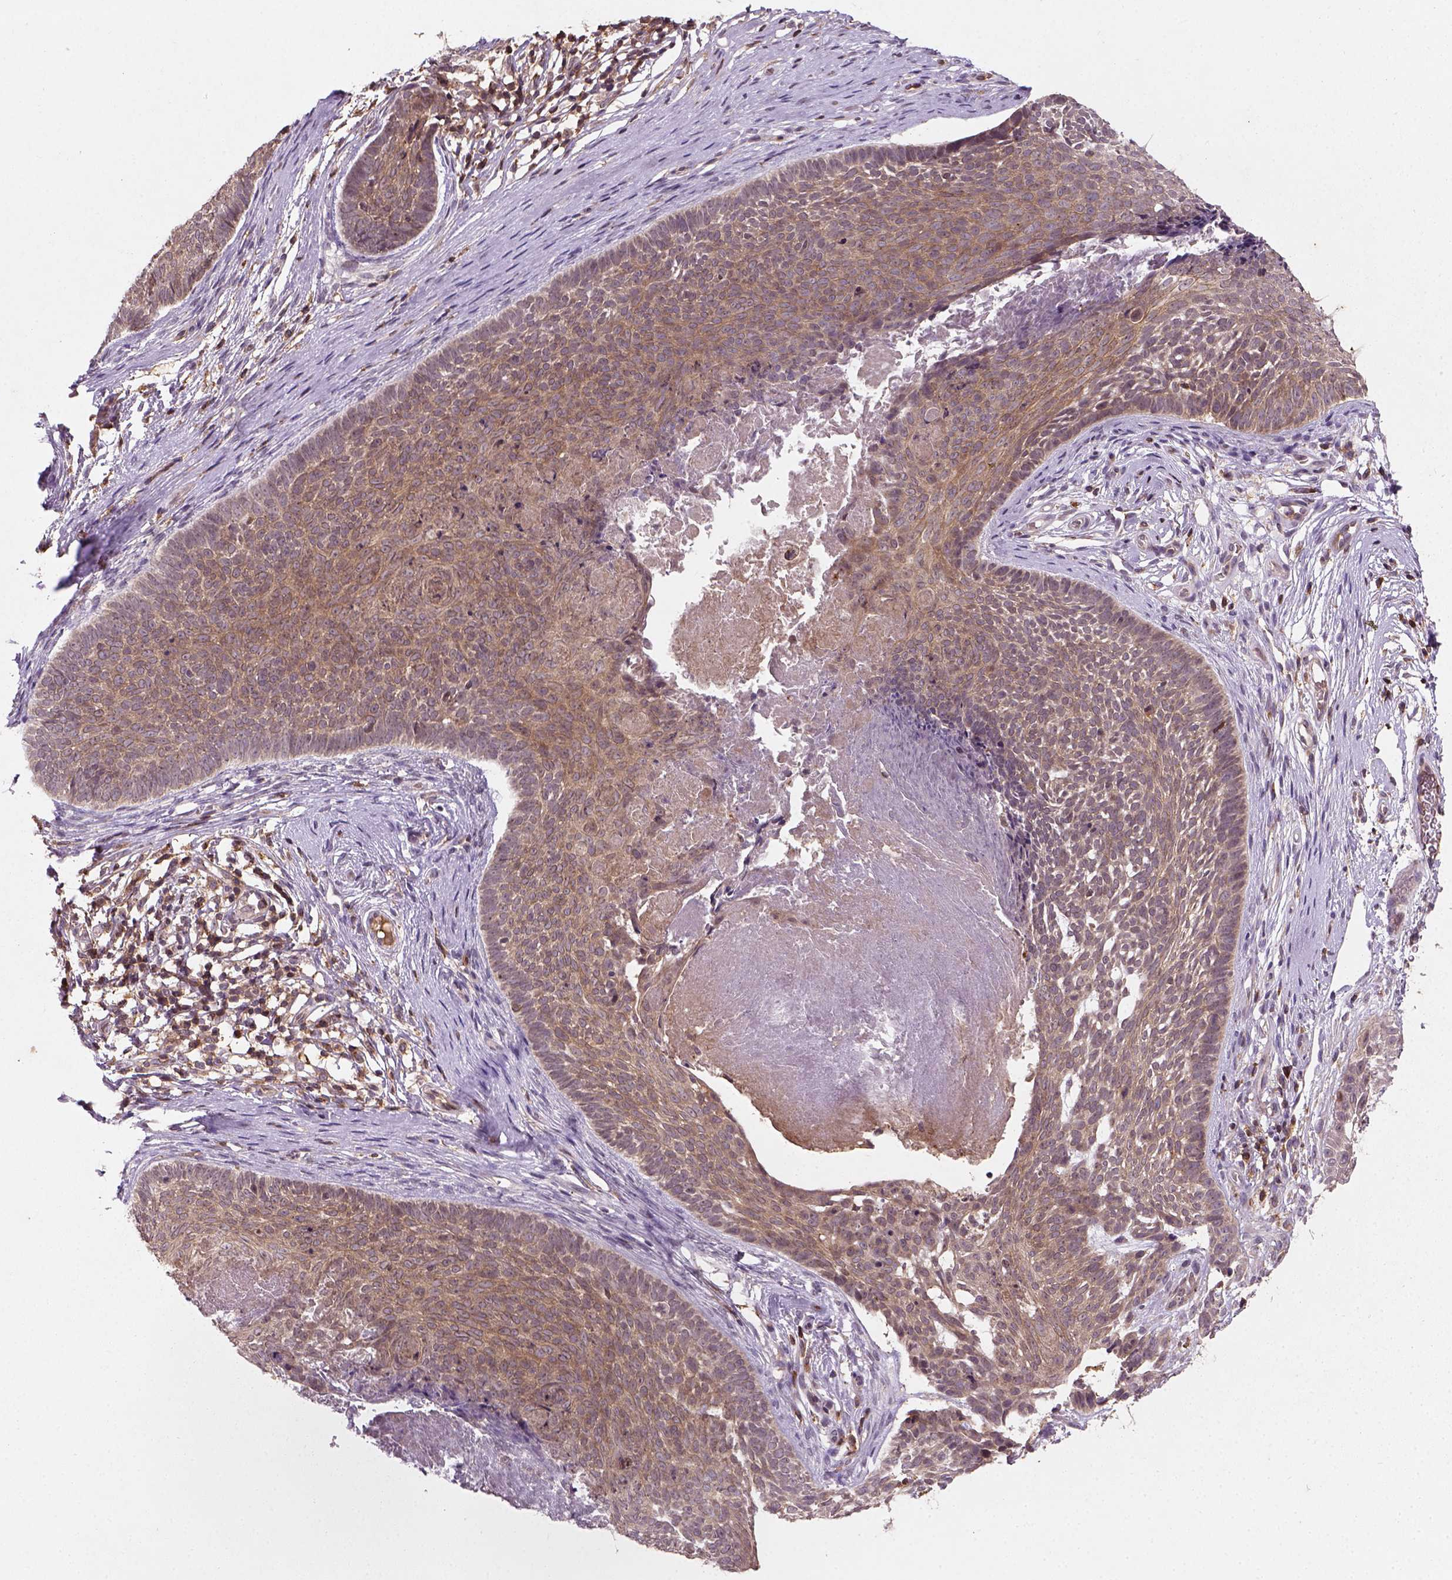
{"staining": {"intensity": "moderate", "quantity": ">75%", "location": "cytoplasmic/membranous"}, "tissue": "skin cancer", "cell_type": "Tumor cells", "image_type": "cancer", "snomed": [{"axis": "morphology", "description": "Basal cell carcinoma"}, {"axis": "topography", "description": "Skin"}], "caption": "Protein staining by immunohistochemistry (IHC) exhibits moderate cytoplasmic/membranous expression in about >75% of tumor cells in skin basal cell carcinoma.", "gene": "CAMKK1", "patient": {"sex": "male", "age": 85}}